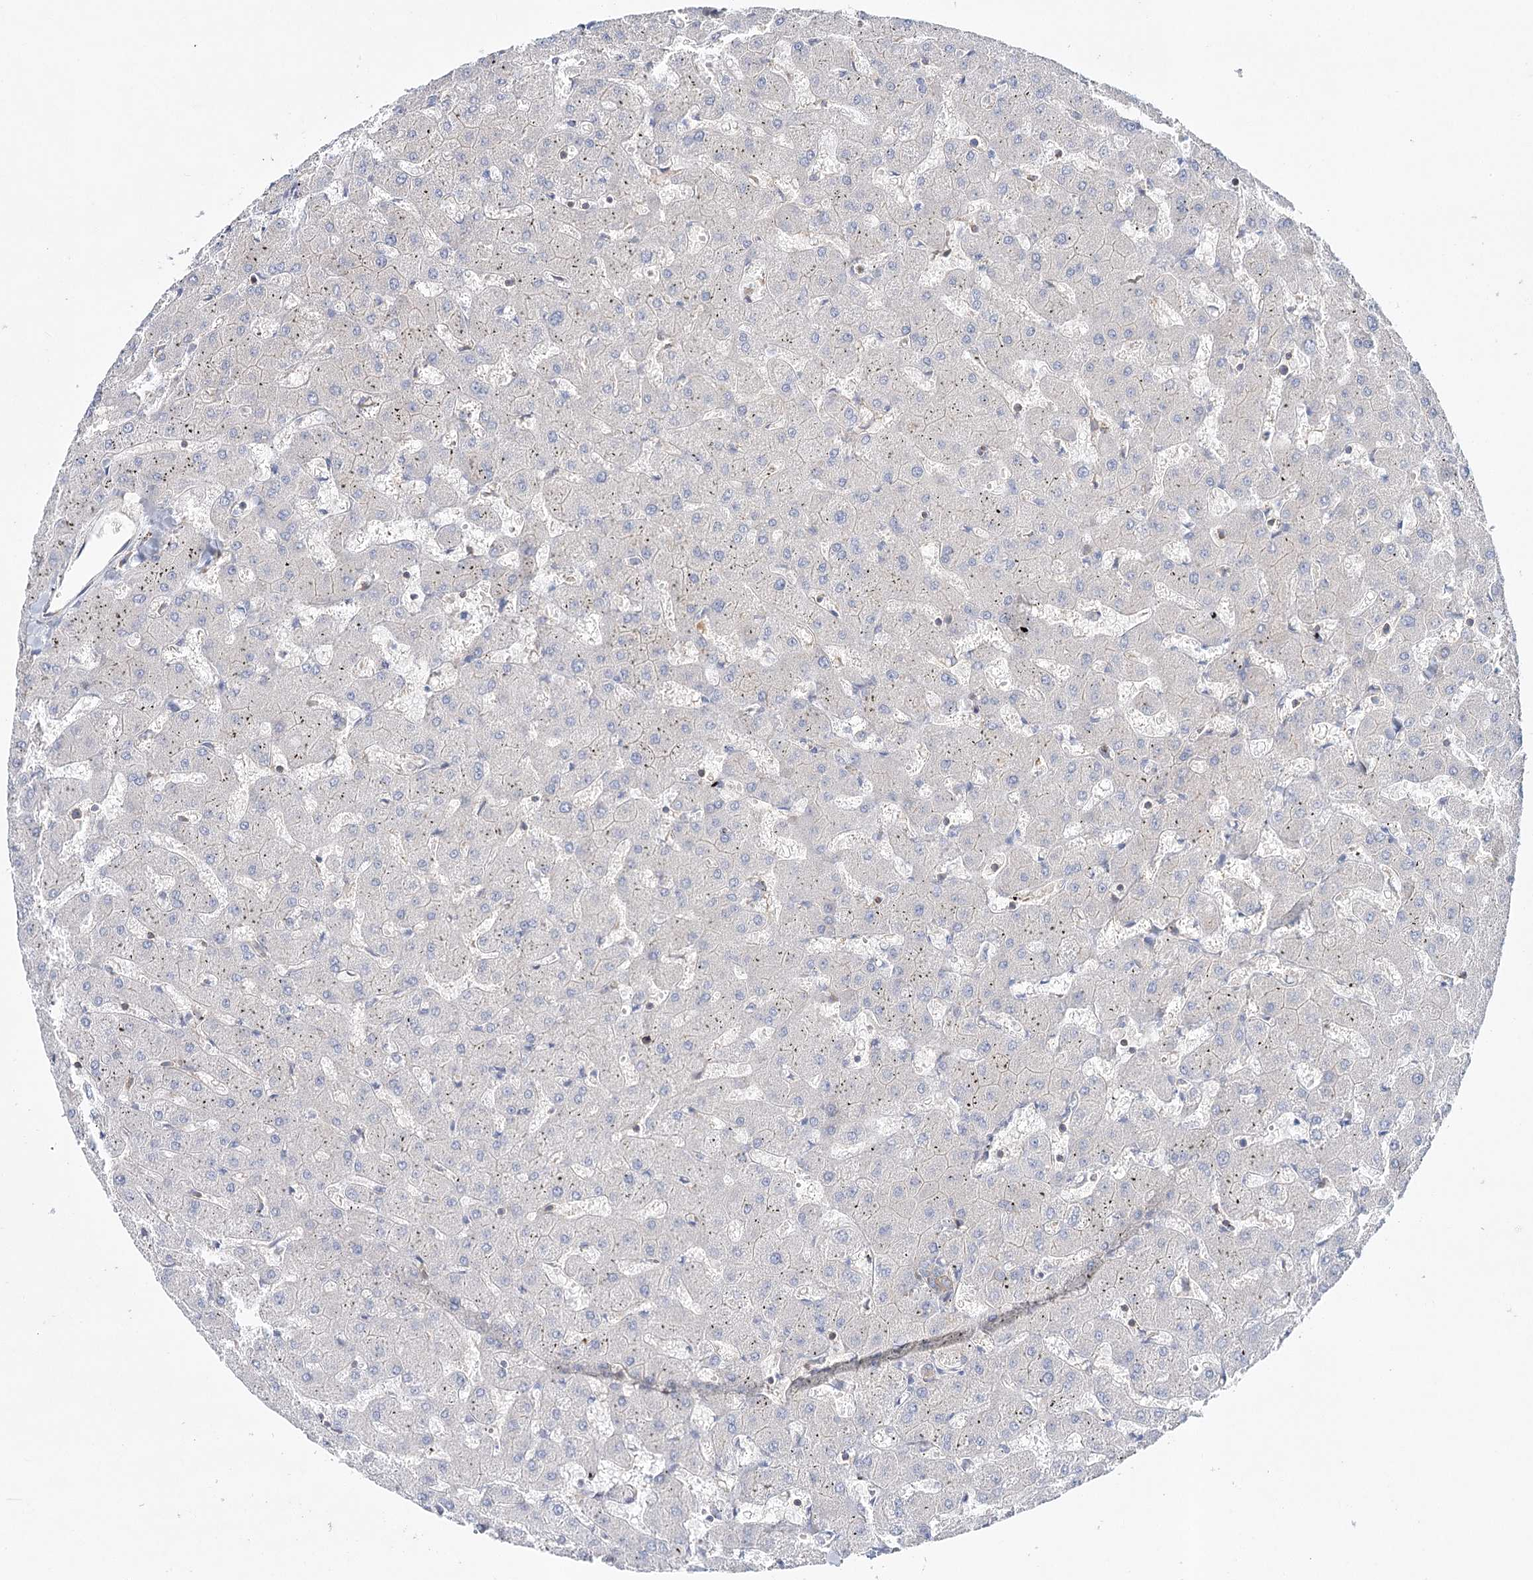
{"staining": {"intensity": "negative", "quantity": "none", "location": "none"}, "tissue": "liver", "cell_type": "Cholangiocytes", "image_type": "normal", "snomed": [{"axis": "morphology", "description": "Normal tissue, NOS"}, {"axis": "topography", "description": "Liver"}], "caption": "There is no significant expression in cholangiocytes of liver. The staining is performed using DAB (3,3'-diaminobenzidine) brown chromogen with nuclei counter-stained in using hematoxylin.", "gene": "ABRAXAS2", "patient": {"sex": "female", "age": 63}}